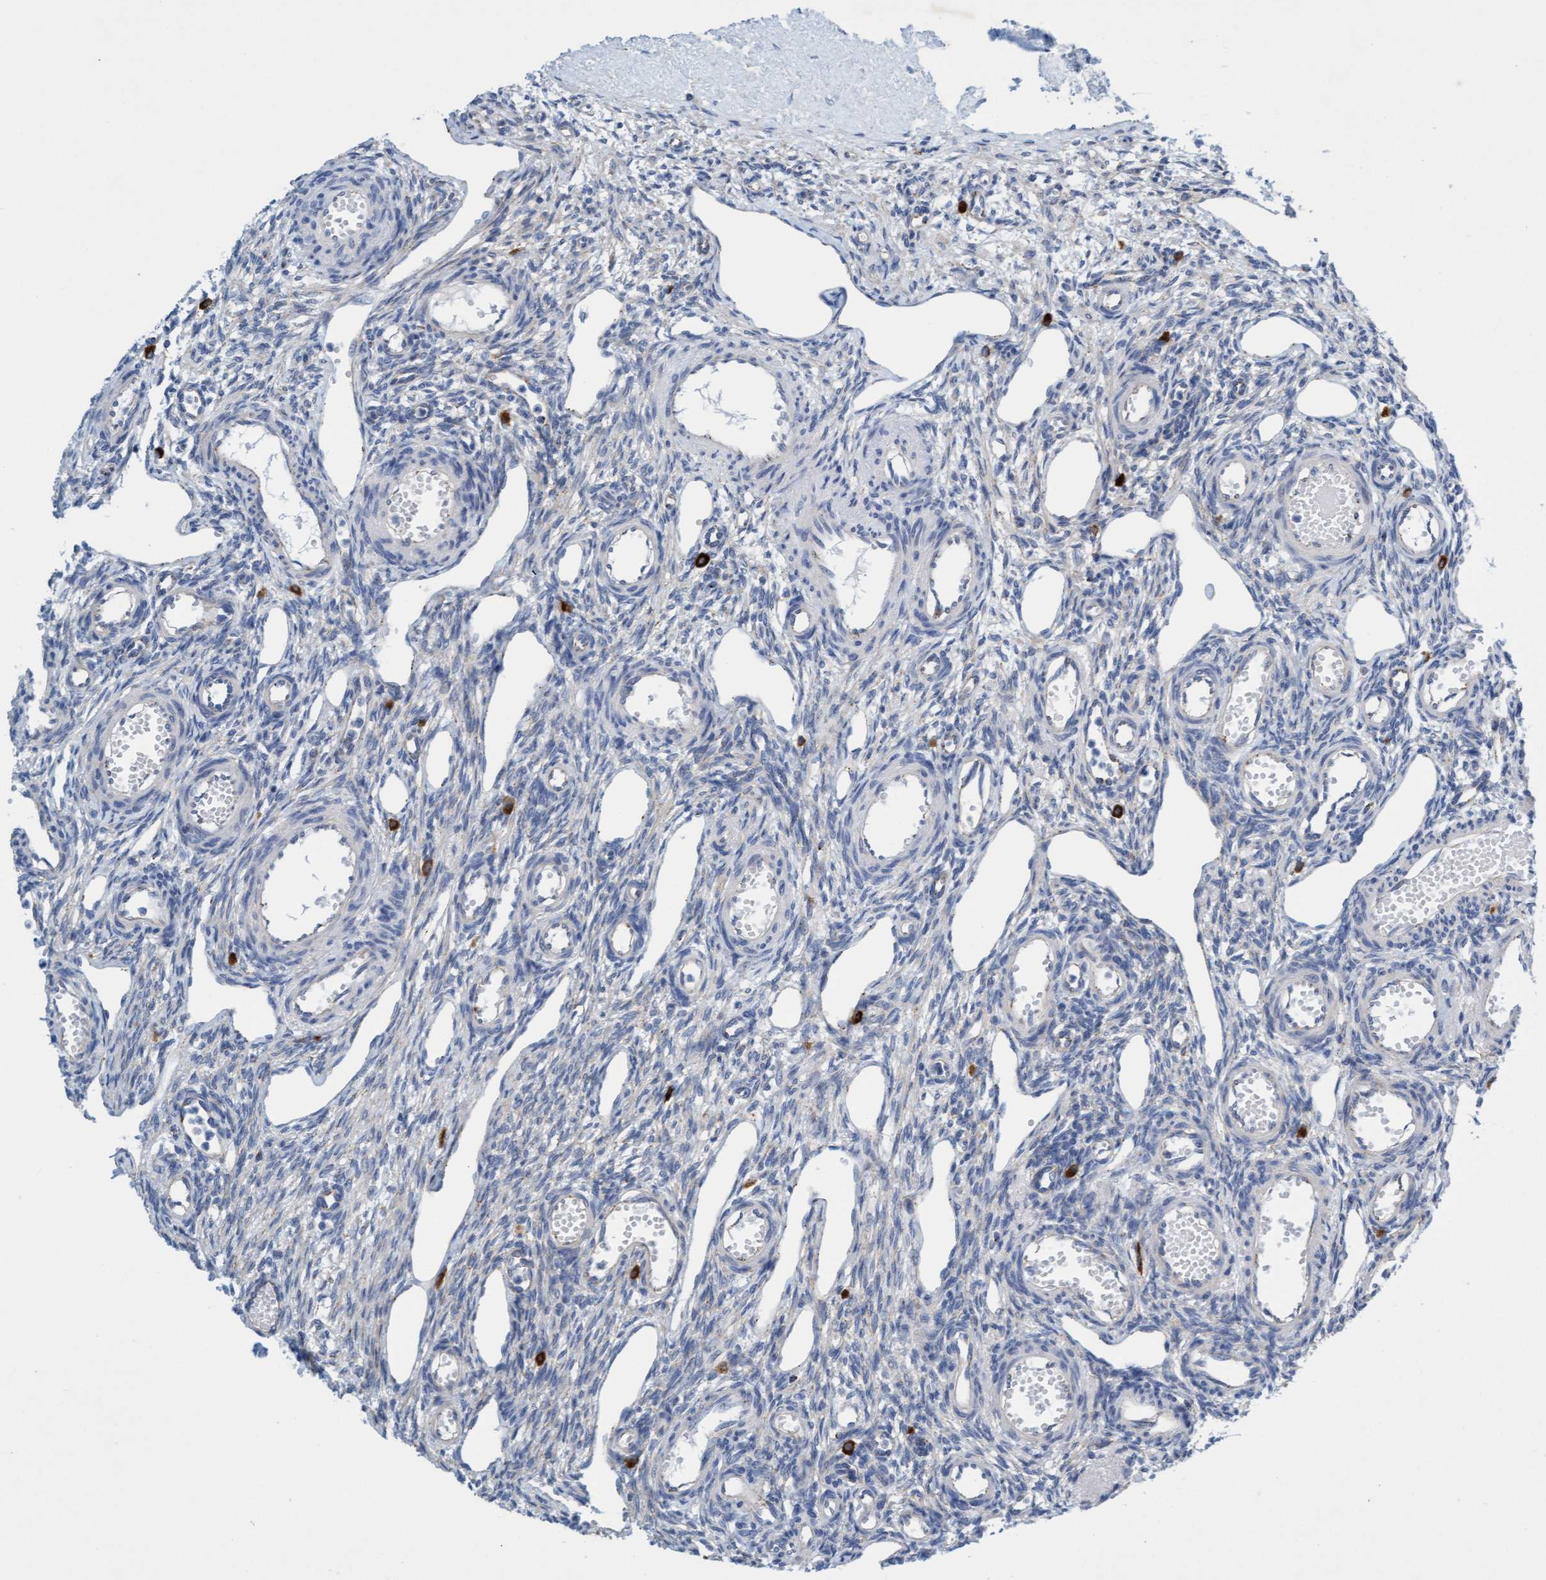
{"staining": {"intensity": "negative", "quantity": "none", "location": "none"}, "tissue": "ovary", "cell_type": "Ovarian stroma cells", "image_type": "normal", "snomed": [{"axis": "morphology", "description": "Normal tissue, NOS"}, {"axis": "topography", "description": "Ovary"}], "caption": "This is a micrograph of IHC staining of unremarkable ovary, which shows no expression in ovarian stroma cells. (Stains: DAB (3,3'-diaminobenzidine) IHC with hematoxylin counter stain, Microscopy: brightfield microscopy at high magnification).", "gene": "SGSH", "patient": {"sex": "female", "age": 33}}